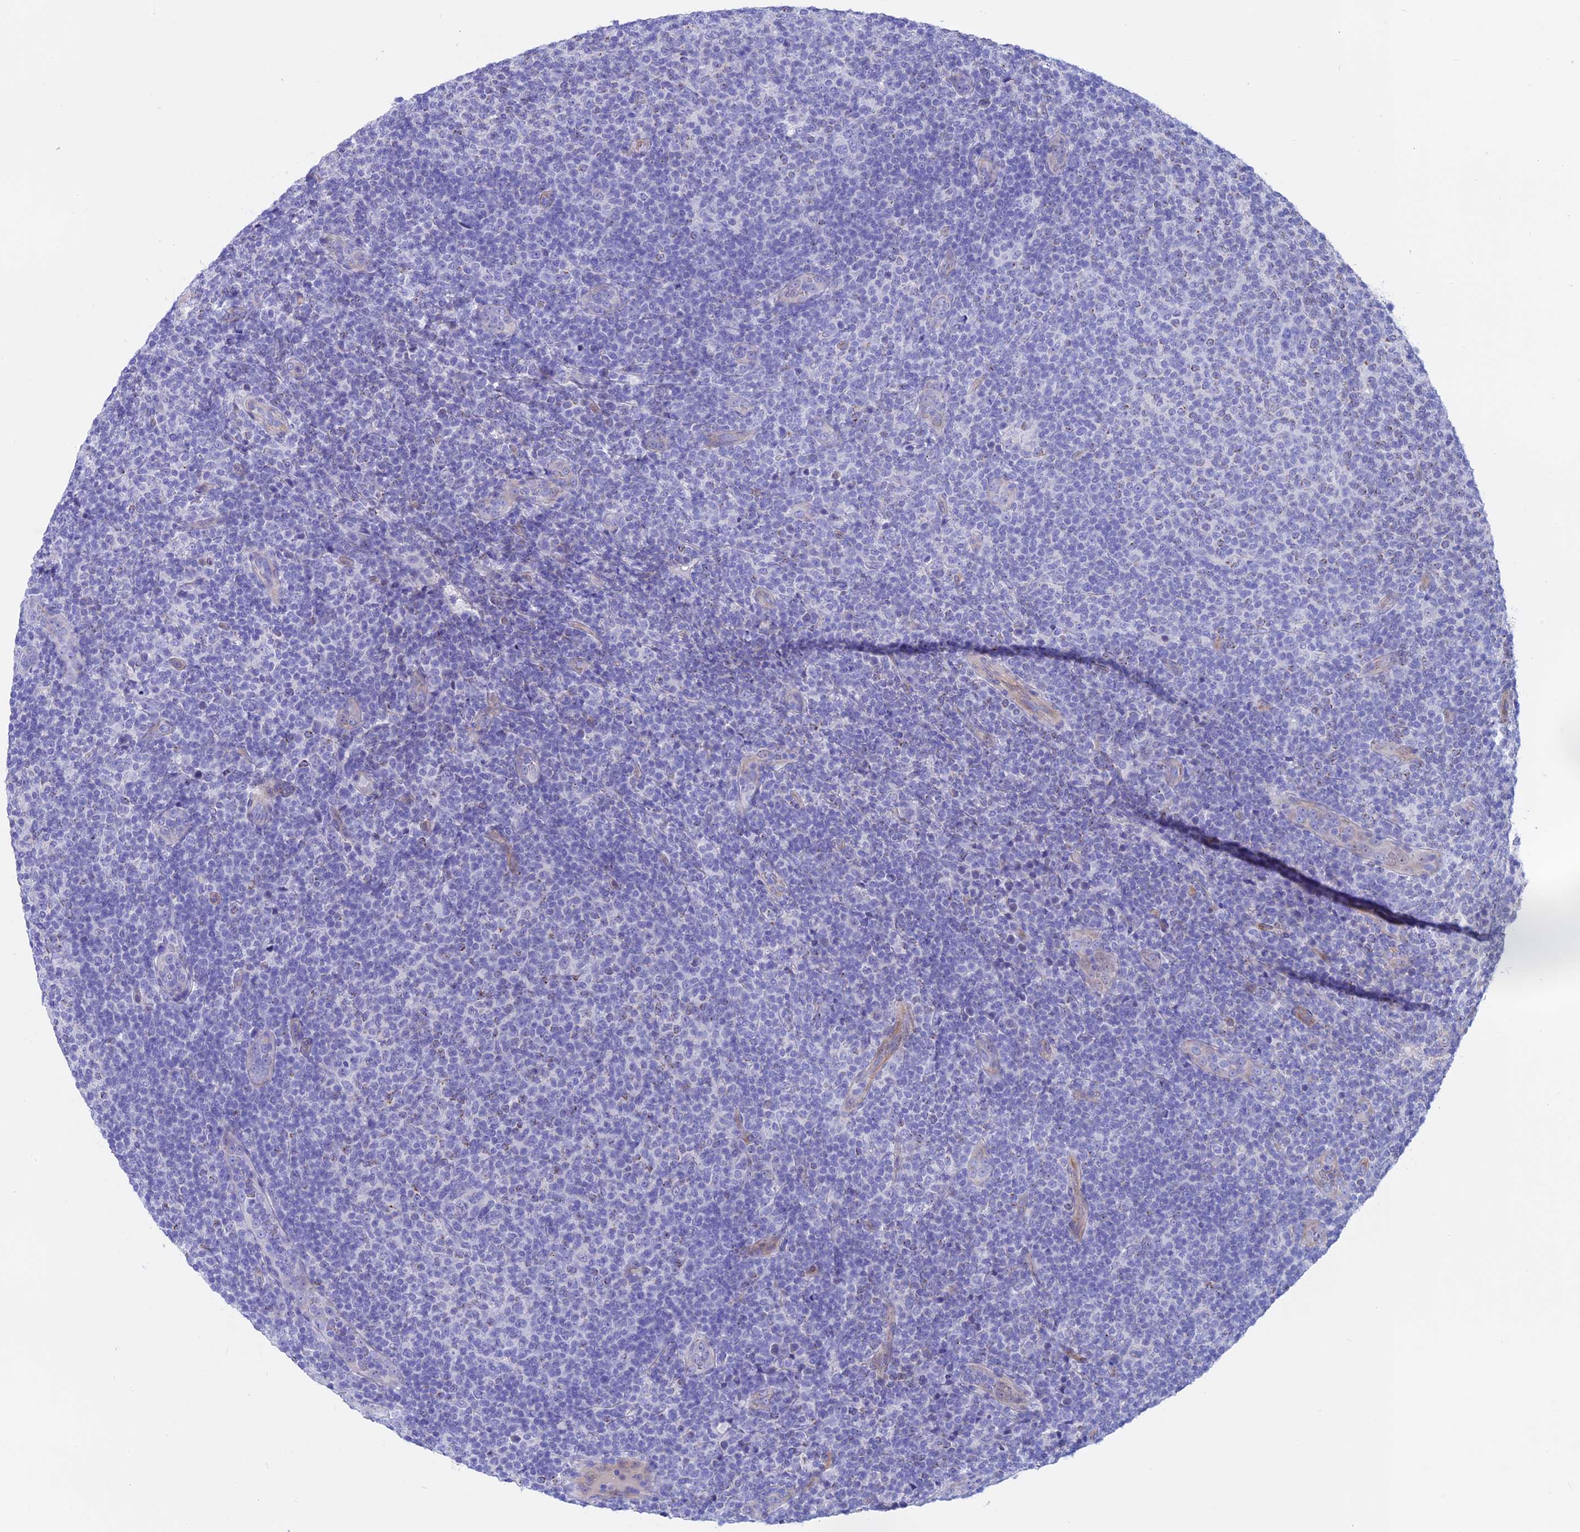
{"staining": {"intensity": "negative", "quantity": "none", "location": "none"}, "tissue": "lymphoma", "cell_type": "Tumor cells", "image_type": "cancer", "snomed": [{"axis": "morphology", "description": "Malignant lymphoma, non-Hodgkin's type, Low grade"}, {"axis": "topography", "description": "Lymph node"}], "caption": "This is a histopathology image of immunohistochemistry (IHC) staining of lymphoma, which shows no expression in tumor cells.", "gene": "TMEM138", "patient": {"sex": "male", "age": 66}}